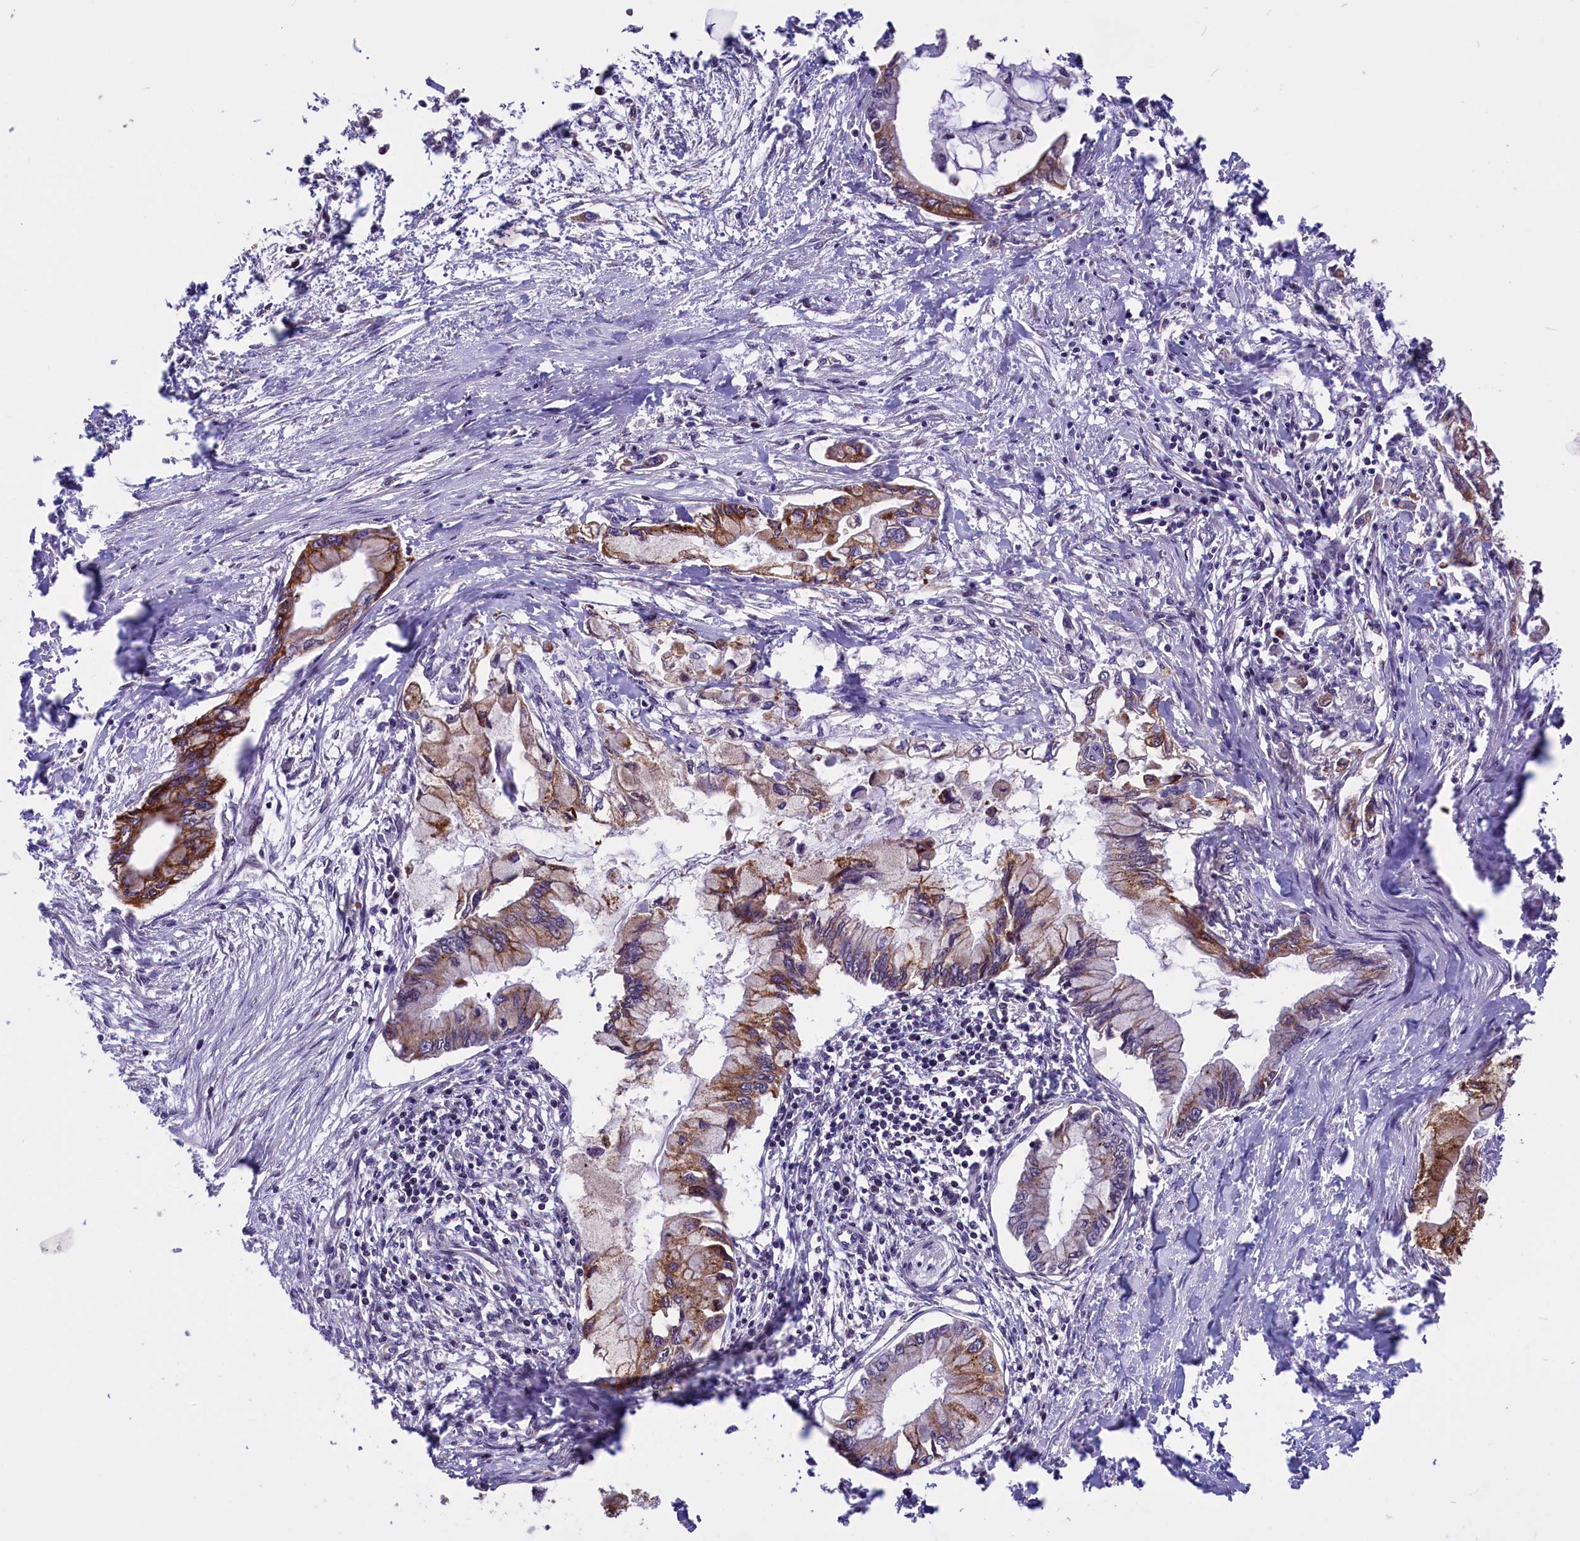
{"staining": {"intensity": "moderate", "quantity": "25%-75%", "location": "cytoplasmic/membranous"}, "tissue": "pancreatic cancer", "cell_type": "Tumor cells", "image_type": "cancer", "snomed": [{"axis": "morphology", "description": "Adenocarcinoma, NOS"}, {"axis": "topography", "description": "Pancreas"}], "caption": "Immunohistochemical staining of pancreatic cancer demonstrates medium levels of moderate cytoplasmic/membranous protein expression in about 25%-75% of tumor cells. (DAB = brown stain, brightfield microscopy at high magnification).", "gene": "SHFL", "patient": {"sex": "male", "age": 48}}